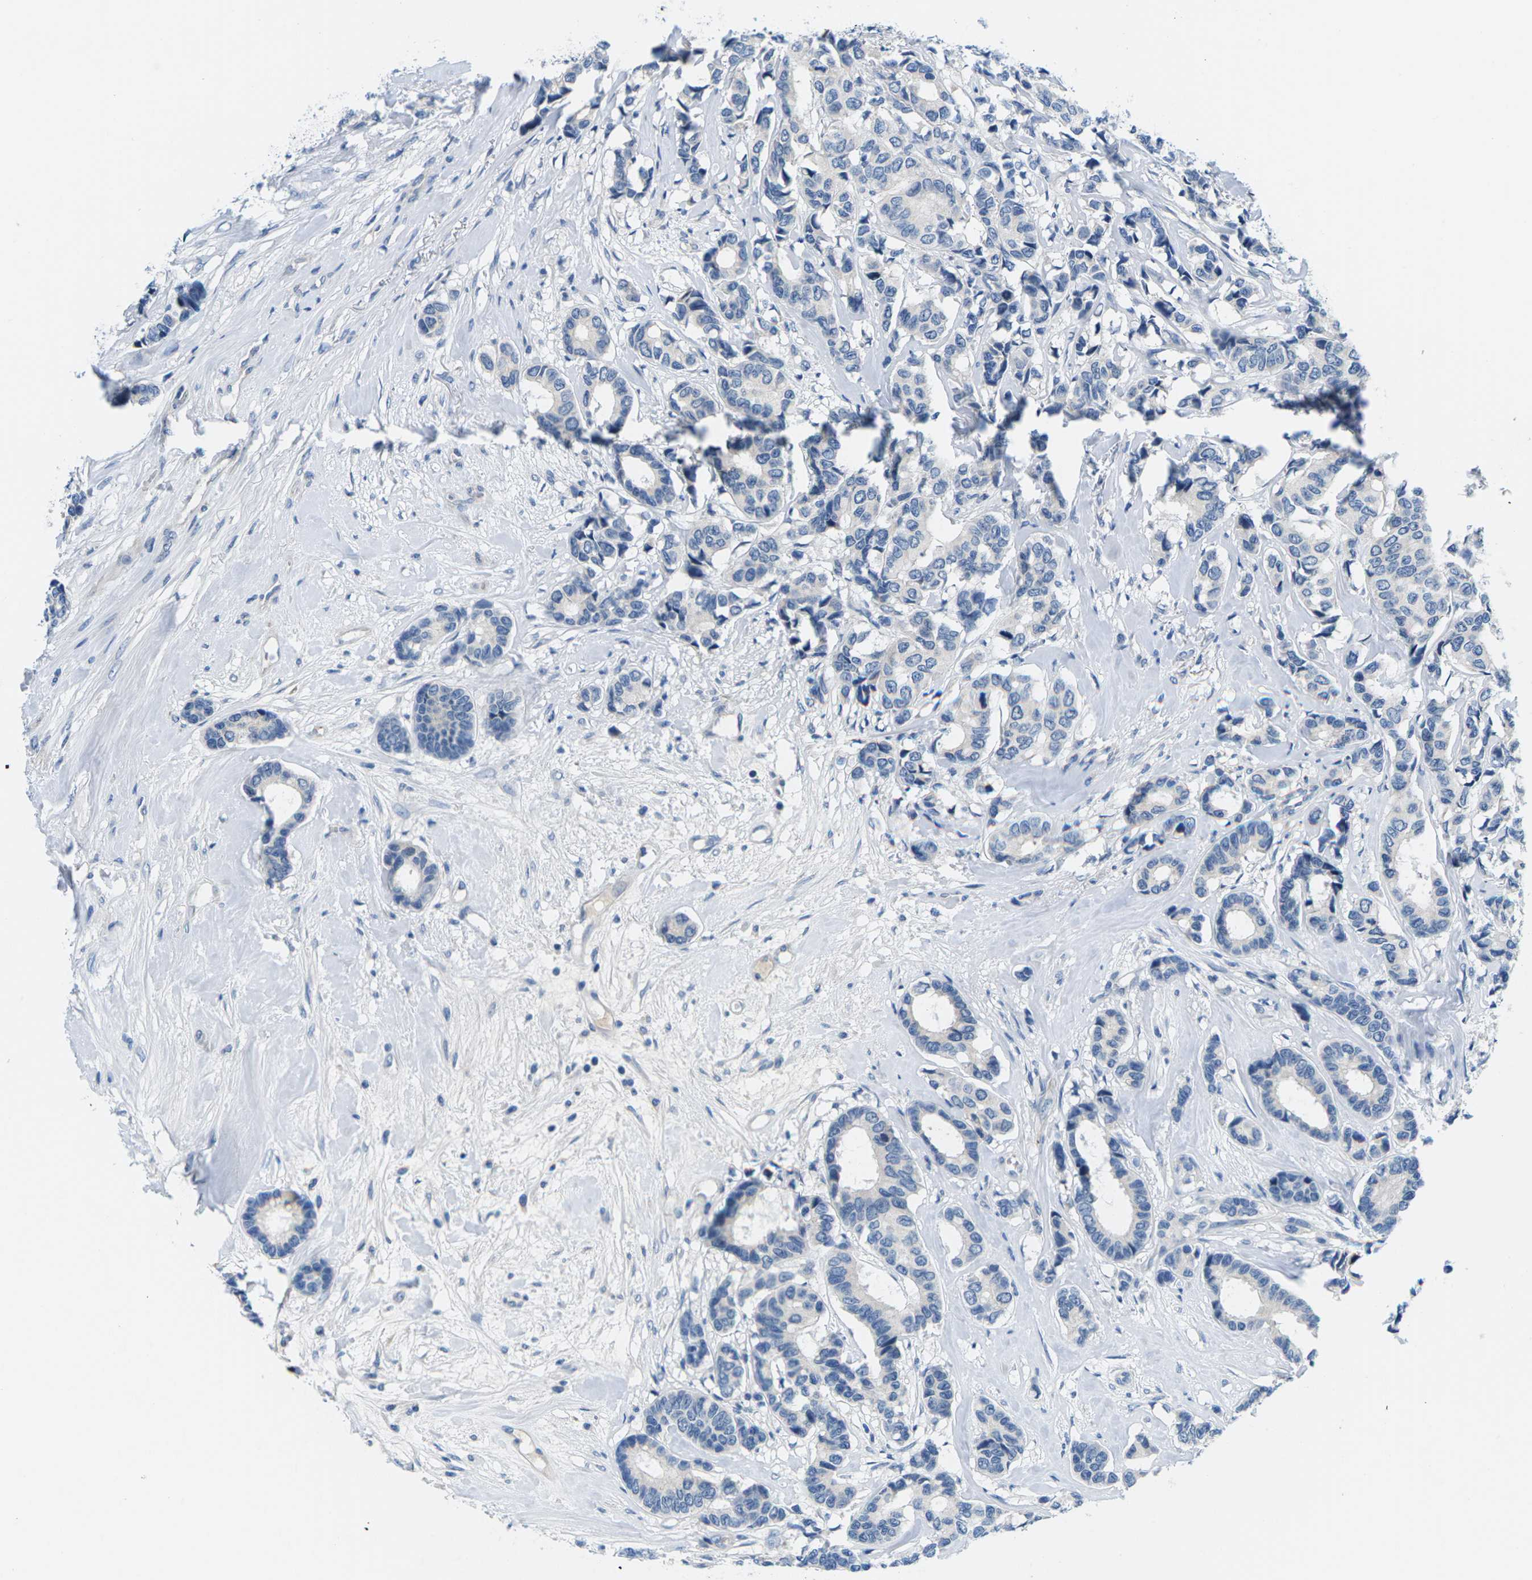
{"staining": {"intensity": "negative", "quantity": "none", "location": "none"}, "tissue": "breast cancer", "cell_type": "Tumor cells", "image_type": "cancer", "snomed": [{"axis": "morphology", "description": "Duct carcinoma"}, {"axis": "topography", "description": "Breast"}], "caption": "The photomicrograph exhibits no significant expression in tumor cells of breast cancer (infiltrating ductal carcinoma).", "gene": "TSPAN2", "patient": {"sex": "female", "age": 87}}